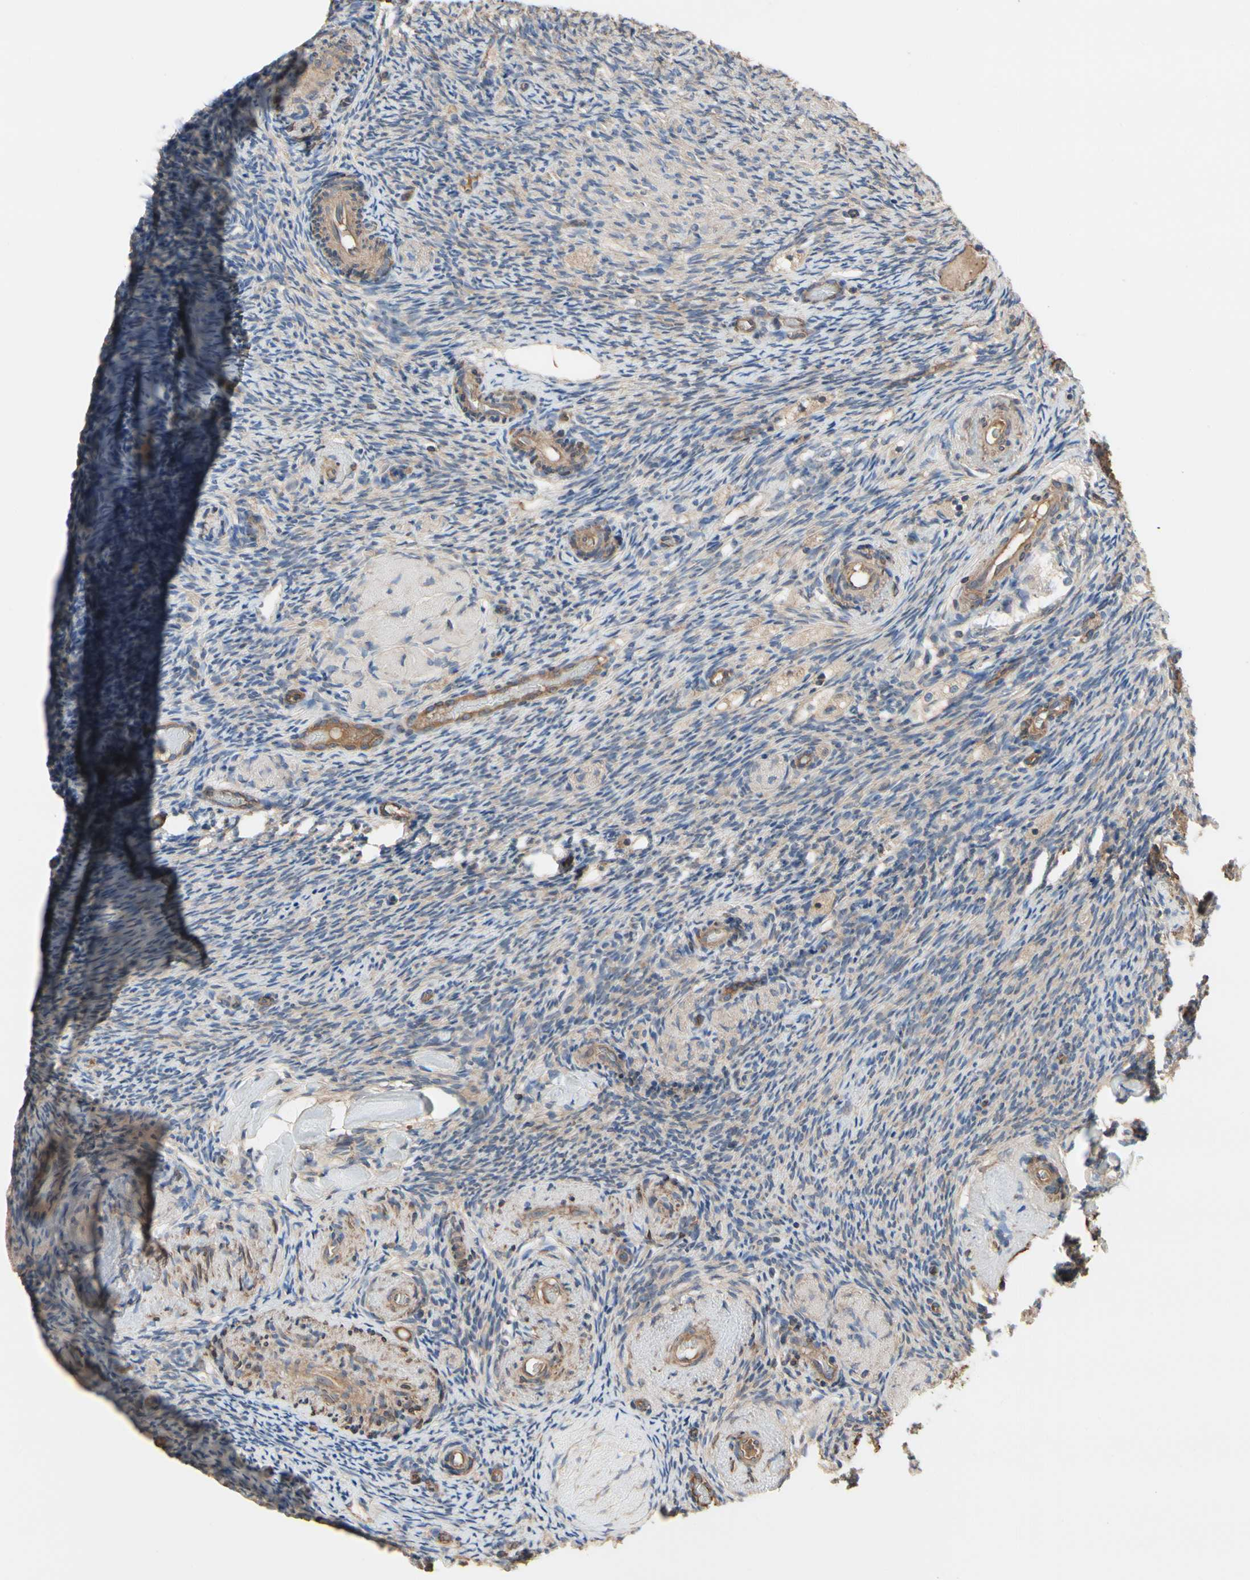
{"staining": {"intensity": "weak", "quantity": "25%-75%", "location": "cytoplasmic/membranous"}, "tissue": "ovary", "cell_type": "Ovarian stroma cells", "image_type": "normal", "snomed": [{"axis": "morphology", "description": "Normal tissue, NOS"}, {"axis": "topography", "description": "Ovary"}], "caption": "Immunohistochemistry (IHC) micrograph of benign human ovary stained for a protein (brown), which demonstrates low levels of weak cytoplasmic/membranous positivity in about 25%-75% of ovarian stroma cells.", "gene": "PDZK1", "patient": {"sex": "female", "age": 60}}